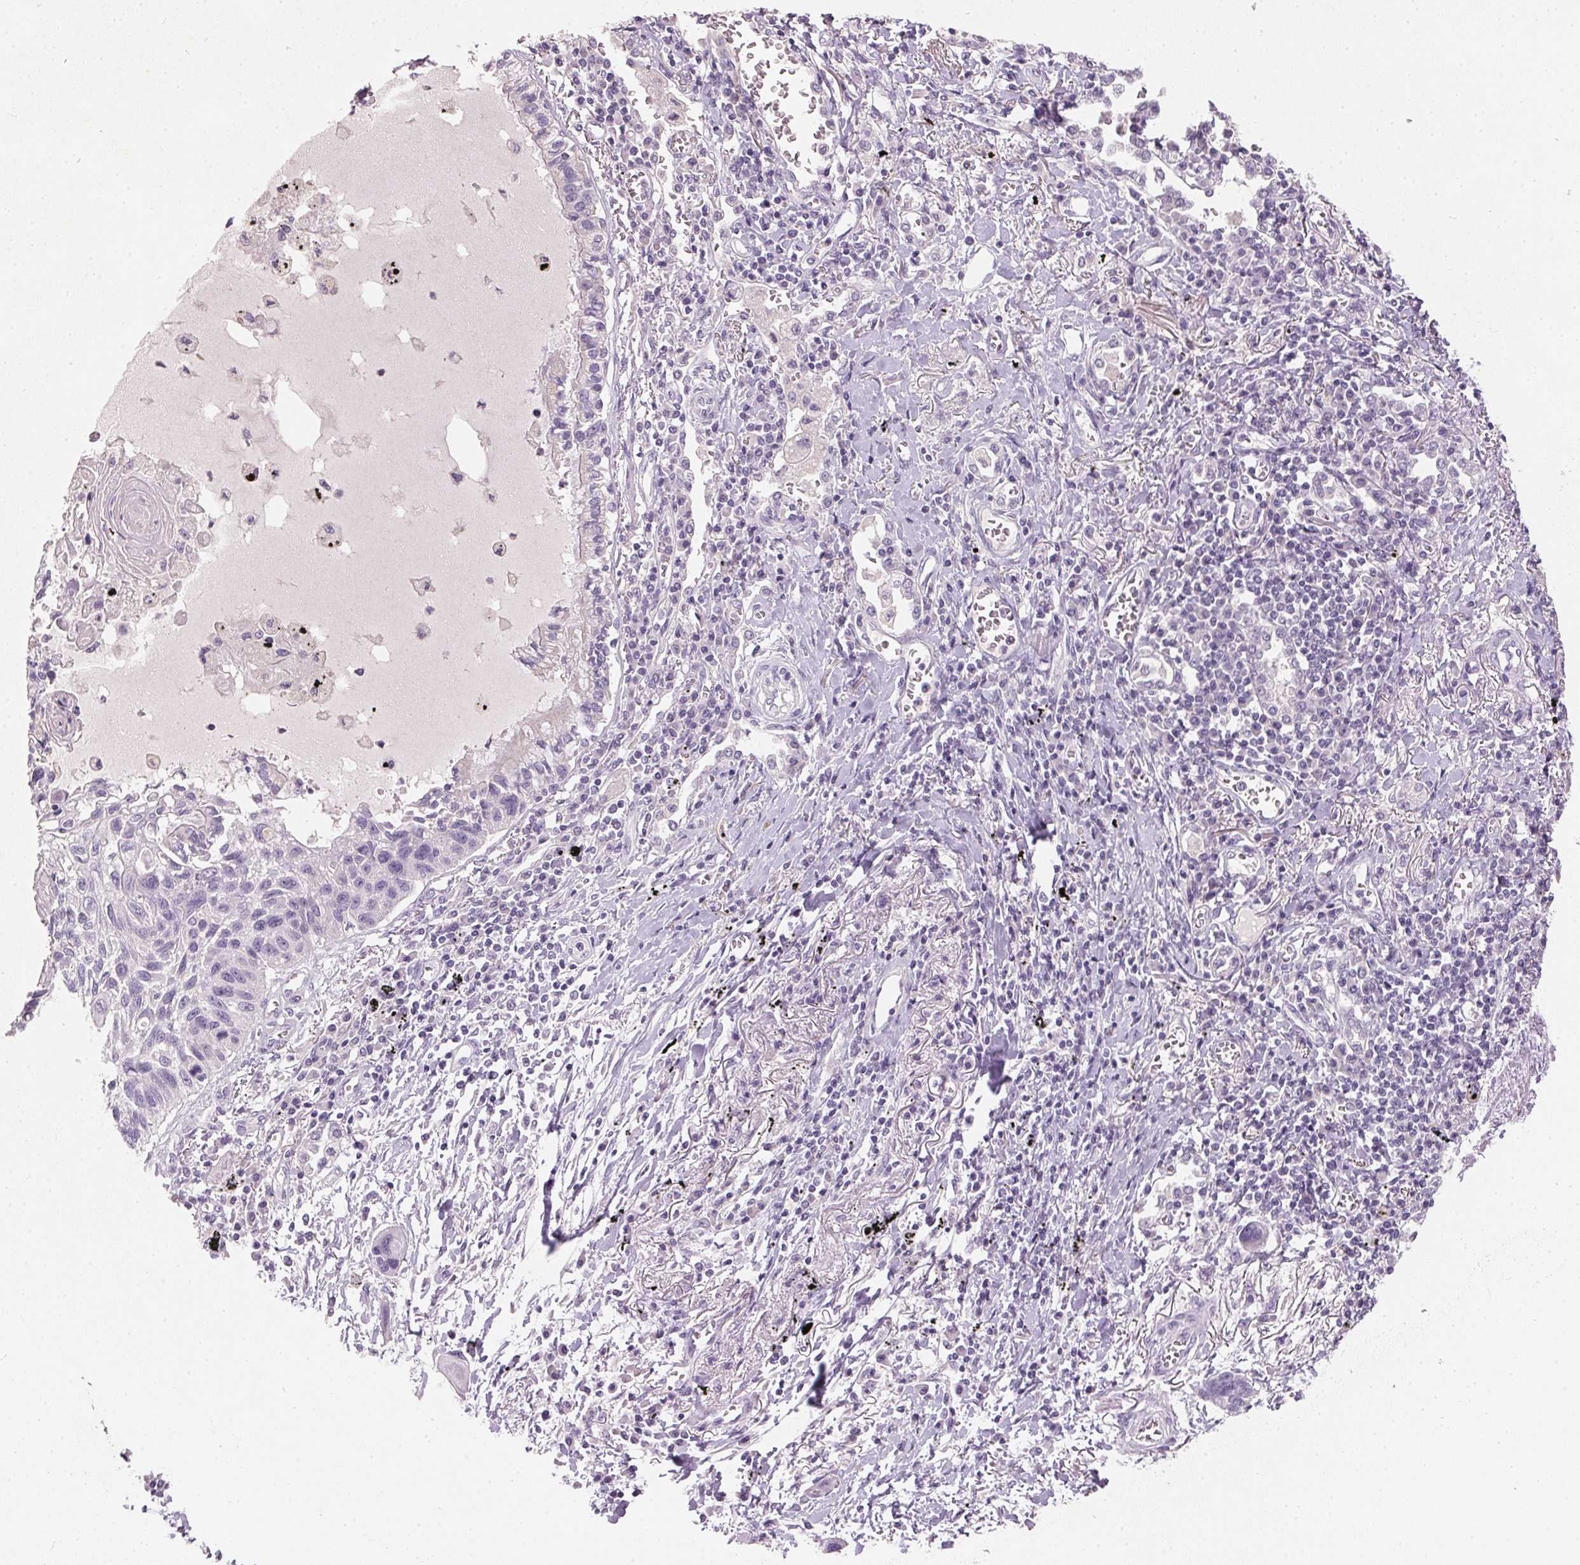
{"staining": {"intensity": "negative", "quantity": "none", "location": "none"}, "tissue": "lung cancer", "cell_type": "Tumor cells", "image_type": "cancer", "snomed": [{"axis": "morphology", "description": "Squamous cell carcinoma, NOS"}, {"axis": "topography", "description": "Lung"}], "caption": "Human lung cancer (squamous cell carcinoma) stained for a protein using IHC shows no expression in tumor cells.", "gene": "HSD17B1", "patient": {"sex": "male", "age": 78}}